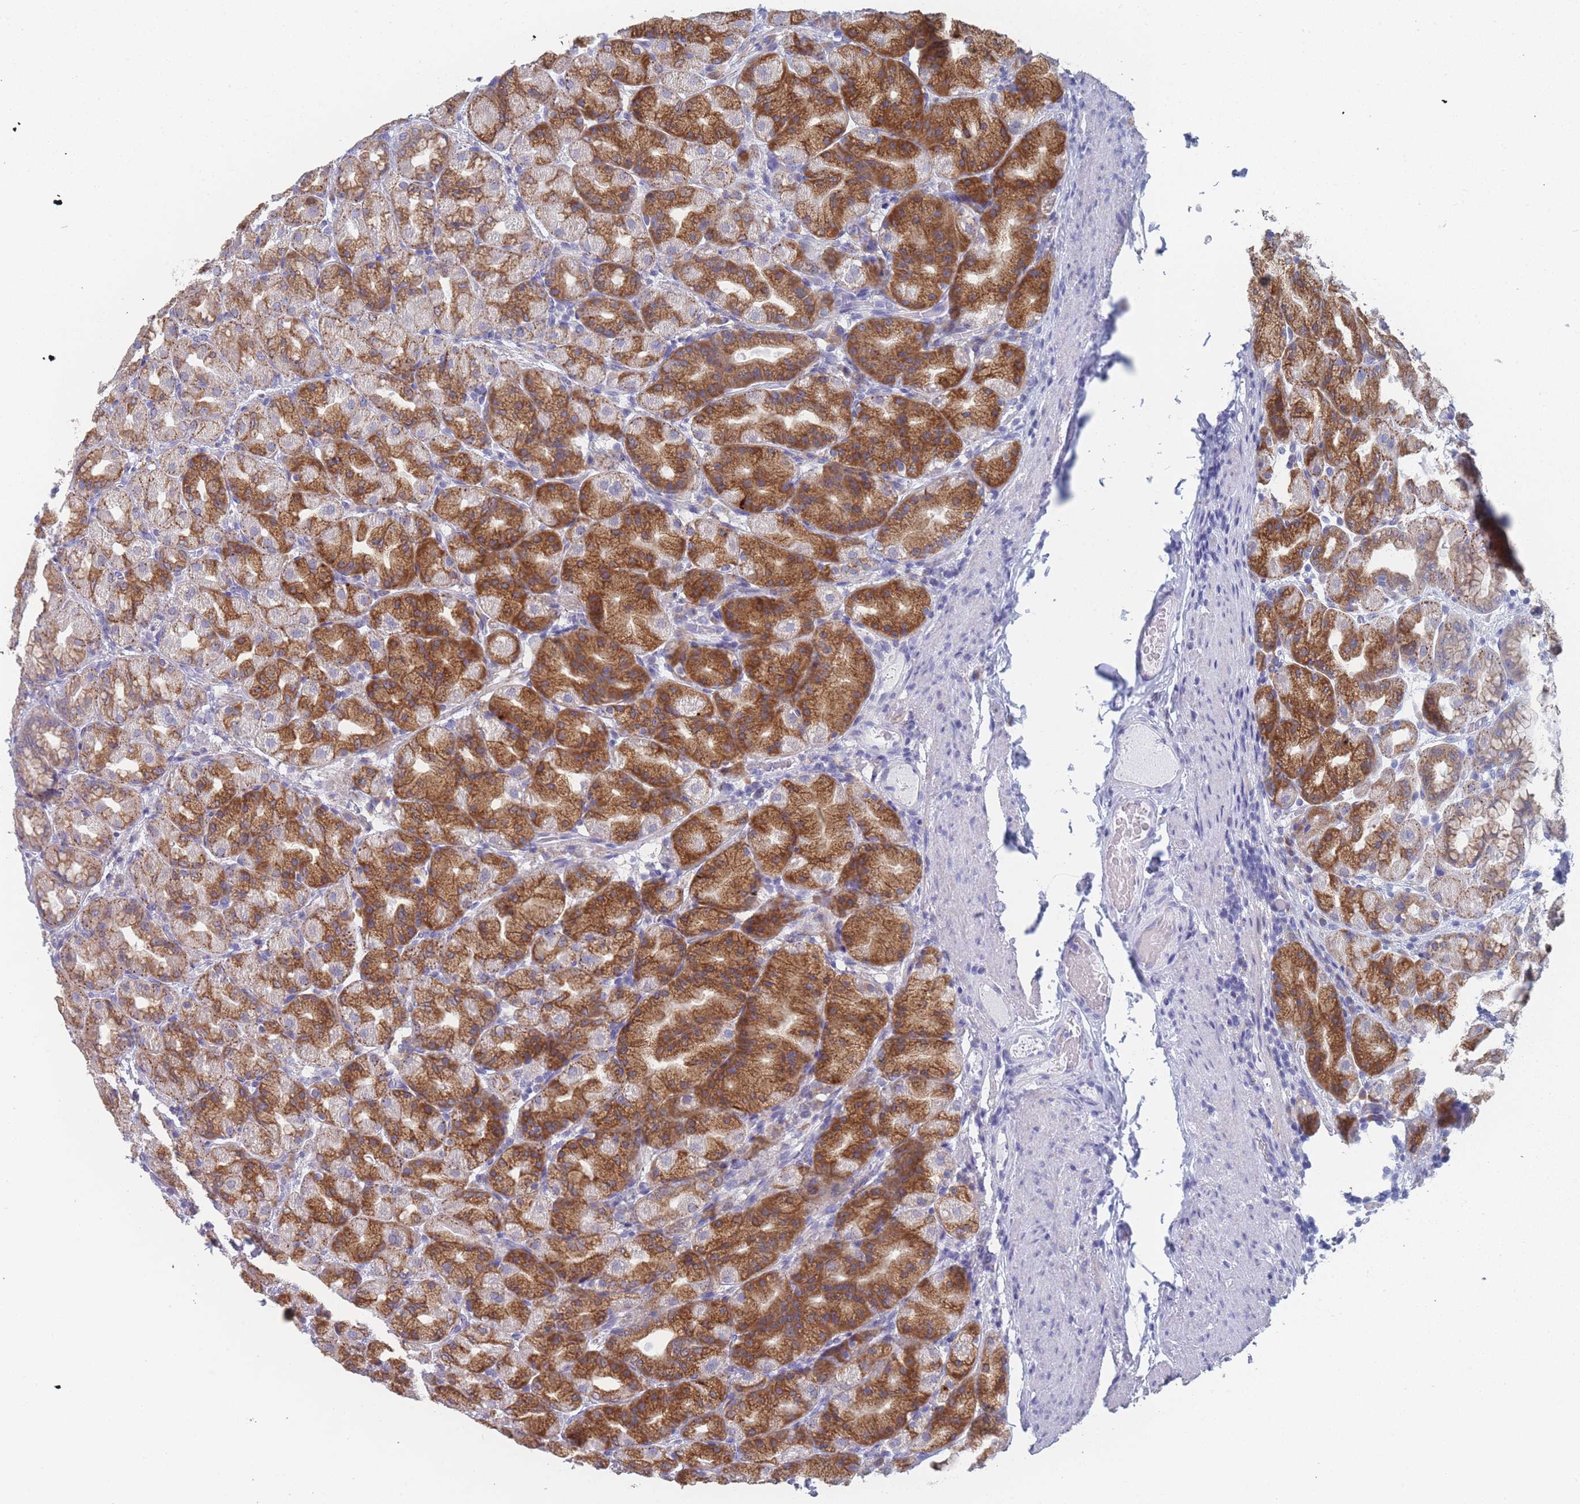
{"staining": {"intensity": "strong", "quantity": "25%-75%", "location": "cytoplasmic/membranous"}, "tissue": "stomach", "cell_type": "Glandular cells", "image_type": "normal", "snomed": [{"axis": "morphology", "description": "Normal tissue, NOS"}, {"axis": "topography", "description": "Stomach, upper"}, {"axis": "topography", "description": "Stomach"}], "caption": "Protein expression by immunohistochemistry exhibits strong cytoplasmic/membranous positivity in about 25%-75% of glandular cells in unremarkable stomach.", "gene": "TMED10", "patient": {"sex": "male", "age": 68}}